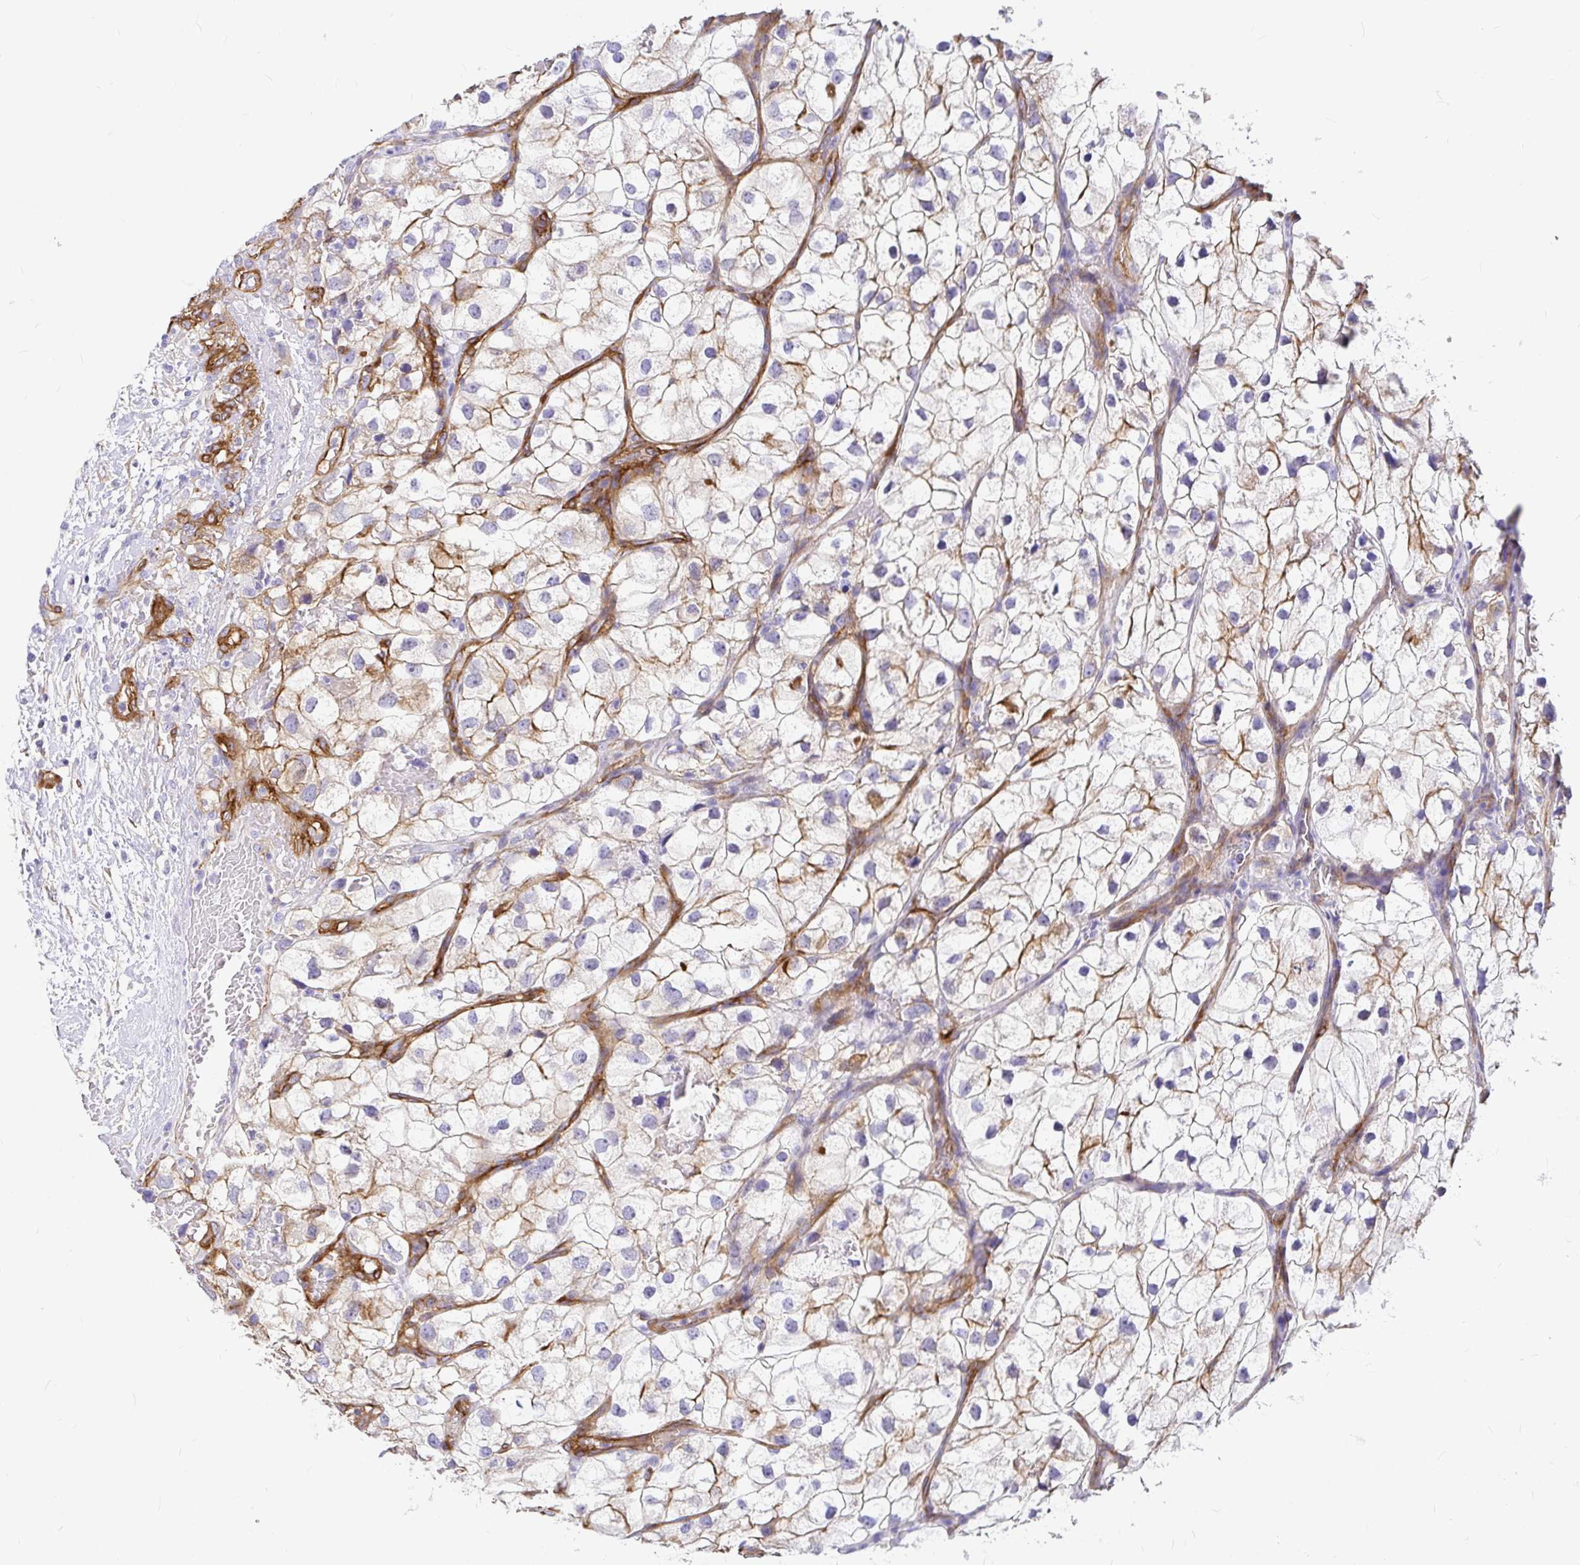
{"staining": {"intensity": "moderate", "quantity": "25%-75%", "location": "cytoplasmic/membranous"}, "tissue": "renal cancer", "cell_type": "Tumor cells", "image_type": "cancer", "snomed": [{"axis": "morphology", "description": "Adenocarcinoma, NOS"}, {"axis": "topography", "description": "Kidney"}], "caption": "Renal adenocarcinoma stained with IHC exhibits moderate cytoplasmic/membranous expression in approximately 25%-75% of tumor cells.", "gene": "MYO1B", "patient": {"sex": "male", "age": 59}}